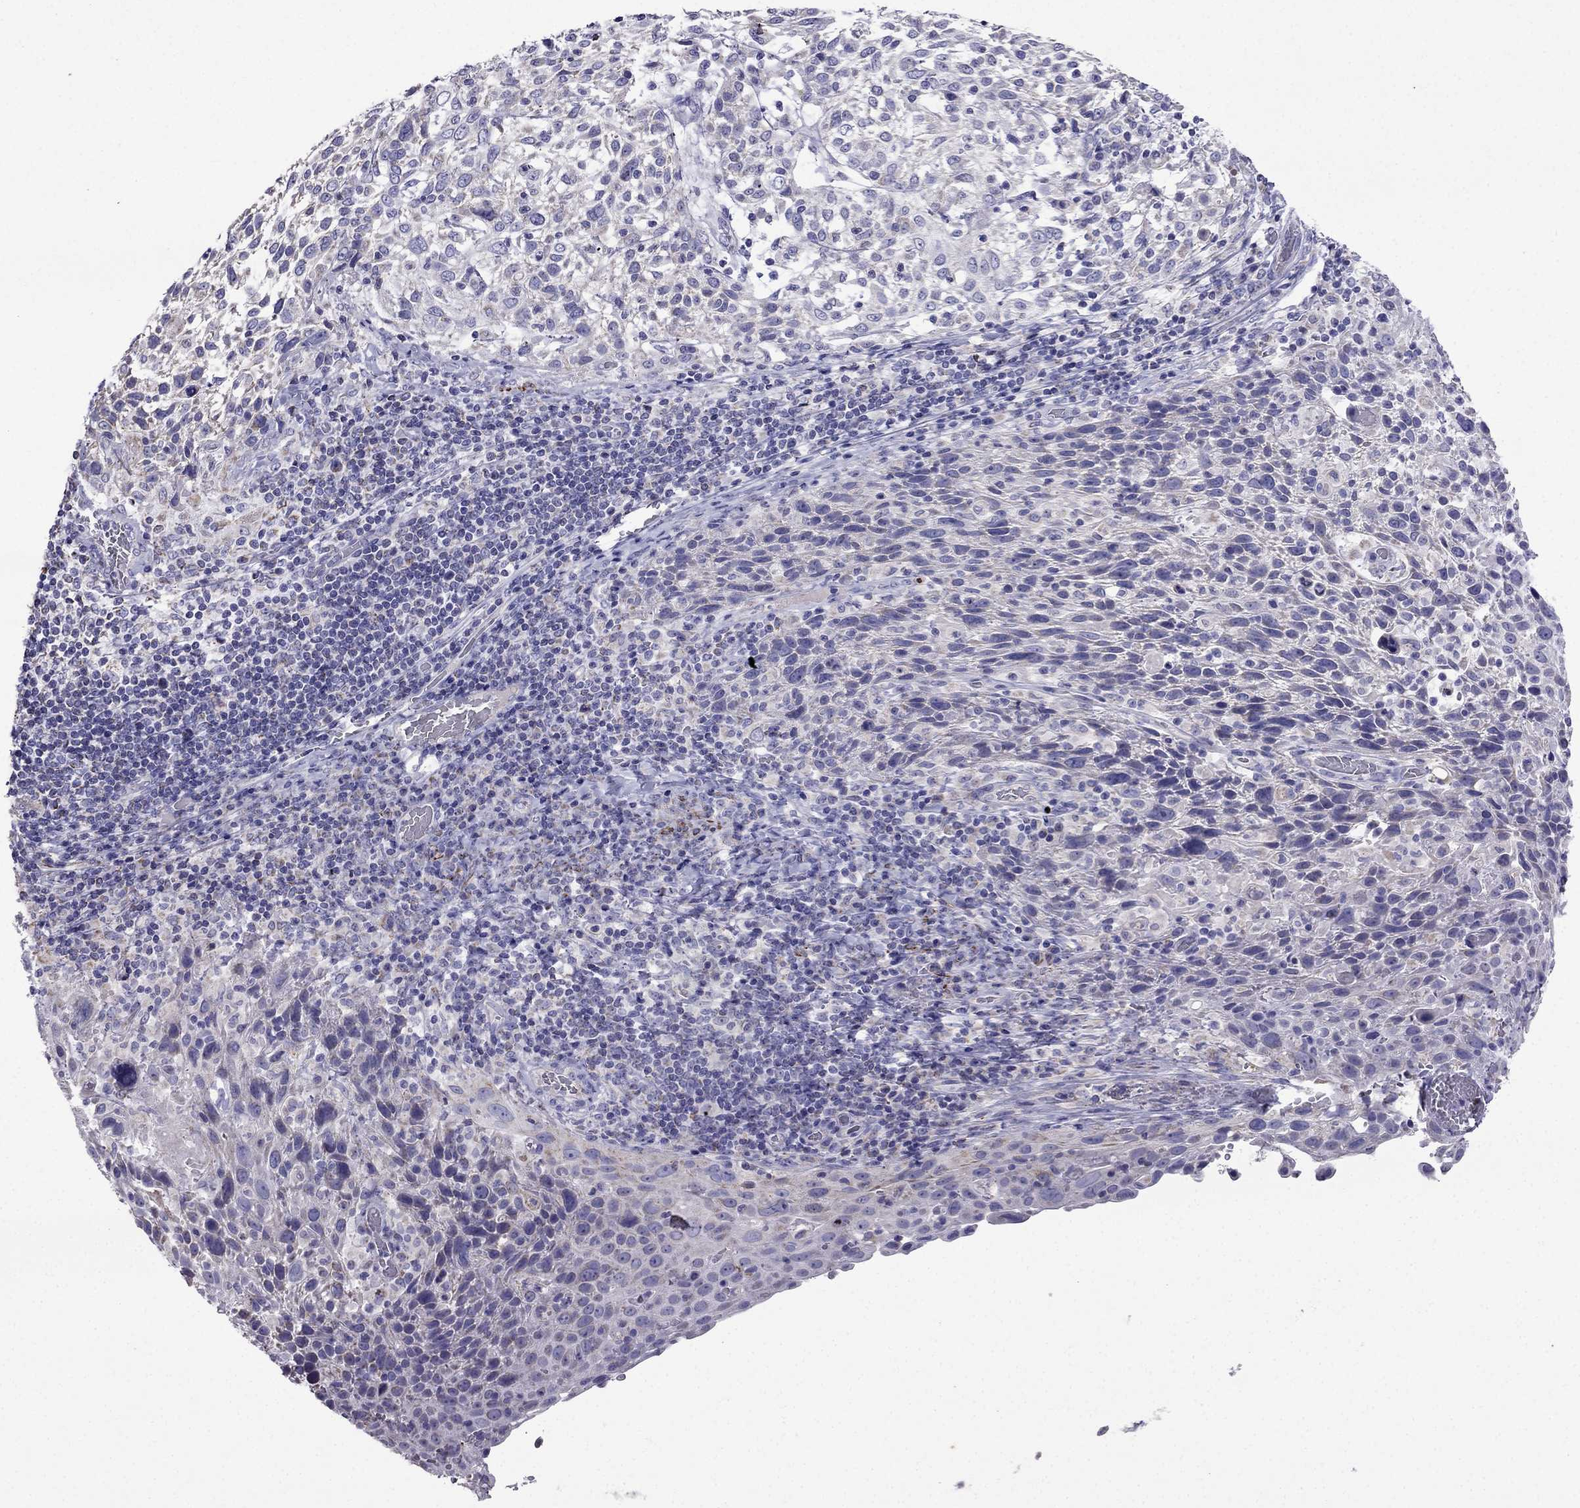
{"staining": {"intensity": "weak", "quantity": "<25%", "location": "cytoplasmic/membranous"}, "tissue": "cervical cancer", "cell_type": "Tumor cells", "image_type": "cancer", "snomed": [{"axis": "morphology", "description": "Squamous cell carcinoma, NOS"}, {"axis": "topography", "description": "Cervix"}], "caption": "High magnification brightfield microscopy of cervical cancer (squamous cell carcinoma) stained with DAB (3,3'-diaminobenzidine) (brown) and counterstained with hematoxylin (blue): tumor cells show no significant expression.", "gene": "DSC1", "patient": {"sex": "female", "age": 61}}